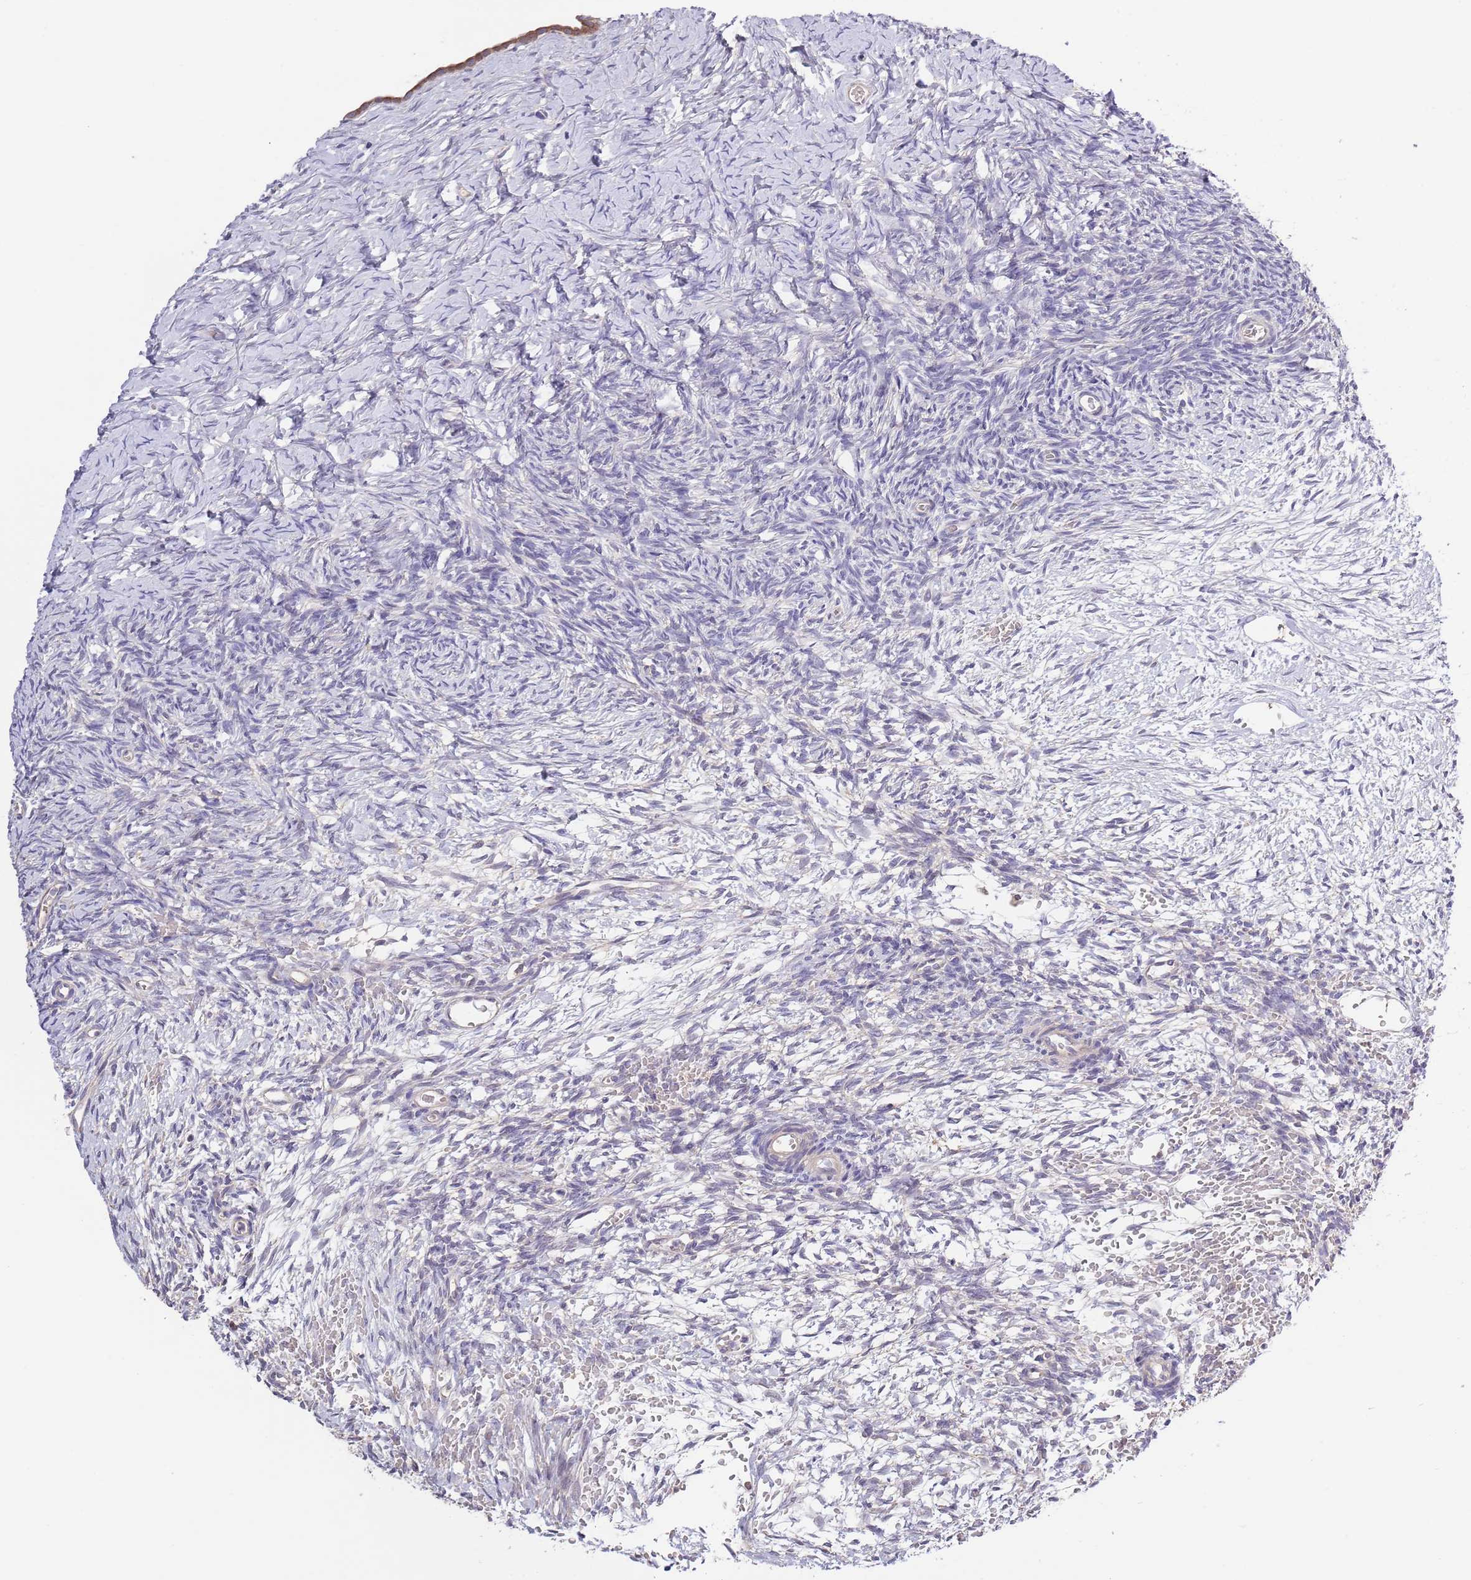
{"staining": {"intensity": "negative", "quantity": "none", "location": "none"}, "tissue": "ovary", "cell_type": "Ovarian stroma cells", "image_type": "normal", "snomed": [{"axis": "morphology", "description": "Normal tissue, NOS"}, {"axis": "topography", "description": "Ovary"}], "caption": "A photomicrograph of ovary stained for a protein shows no brown staining in ovarian stroma cells. The staining is performed using DAB brown chromogen with nuclei counter-stained in using hematoxylin.", "gene": "LIPJ", "patient": {"sex": "female", "age": 39}}